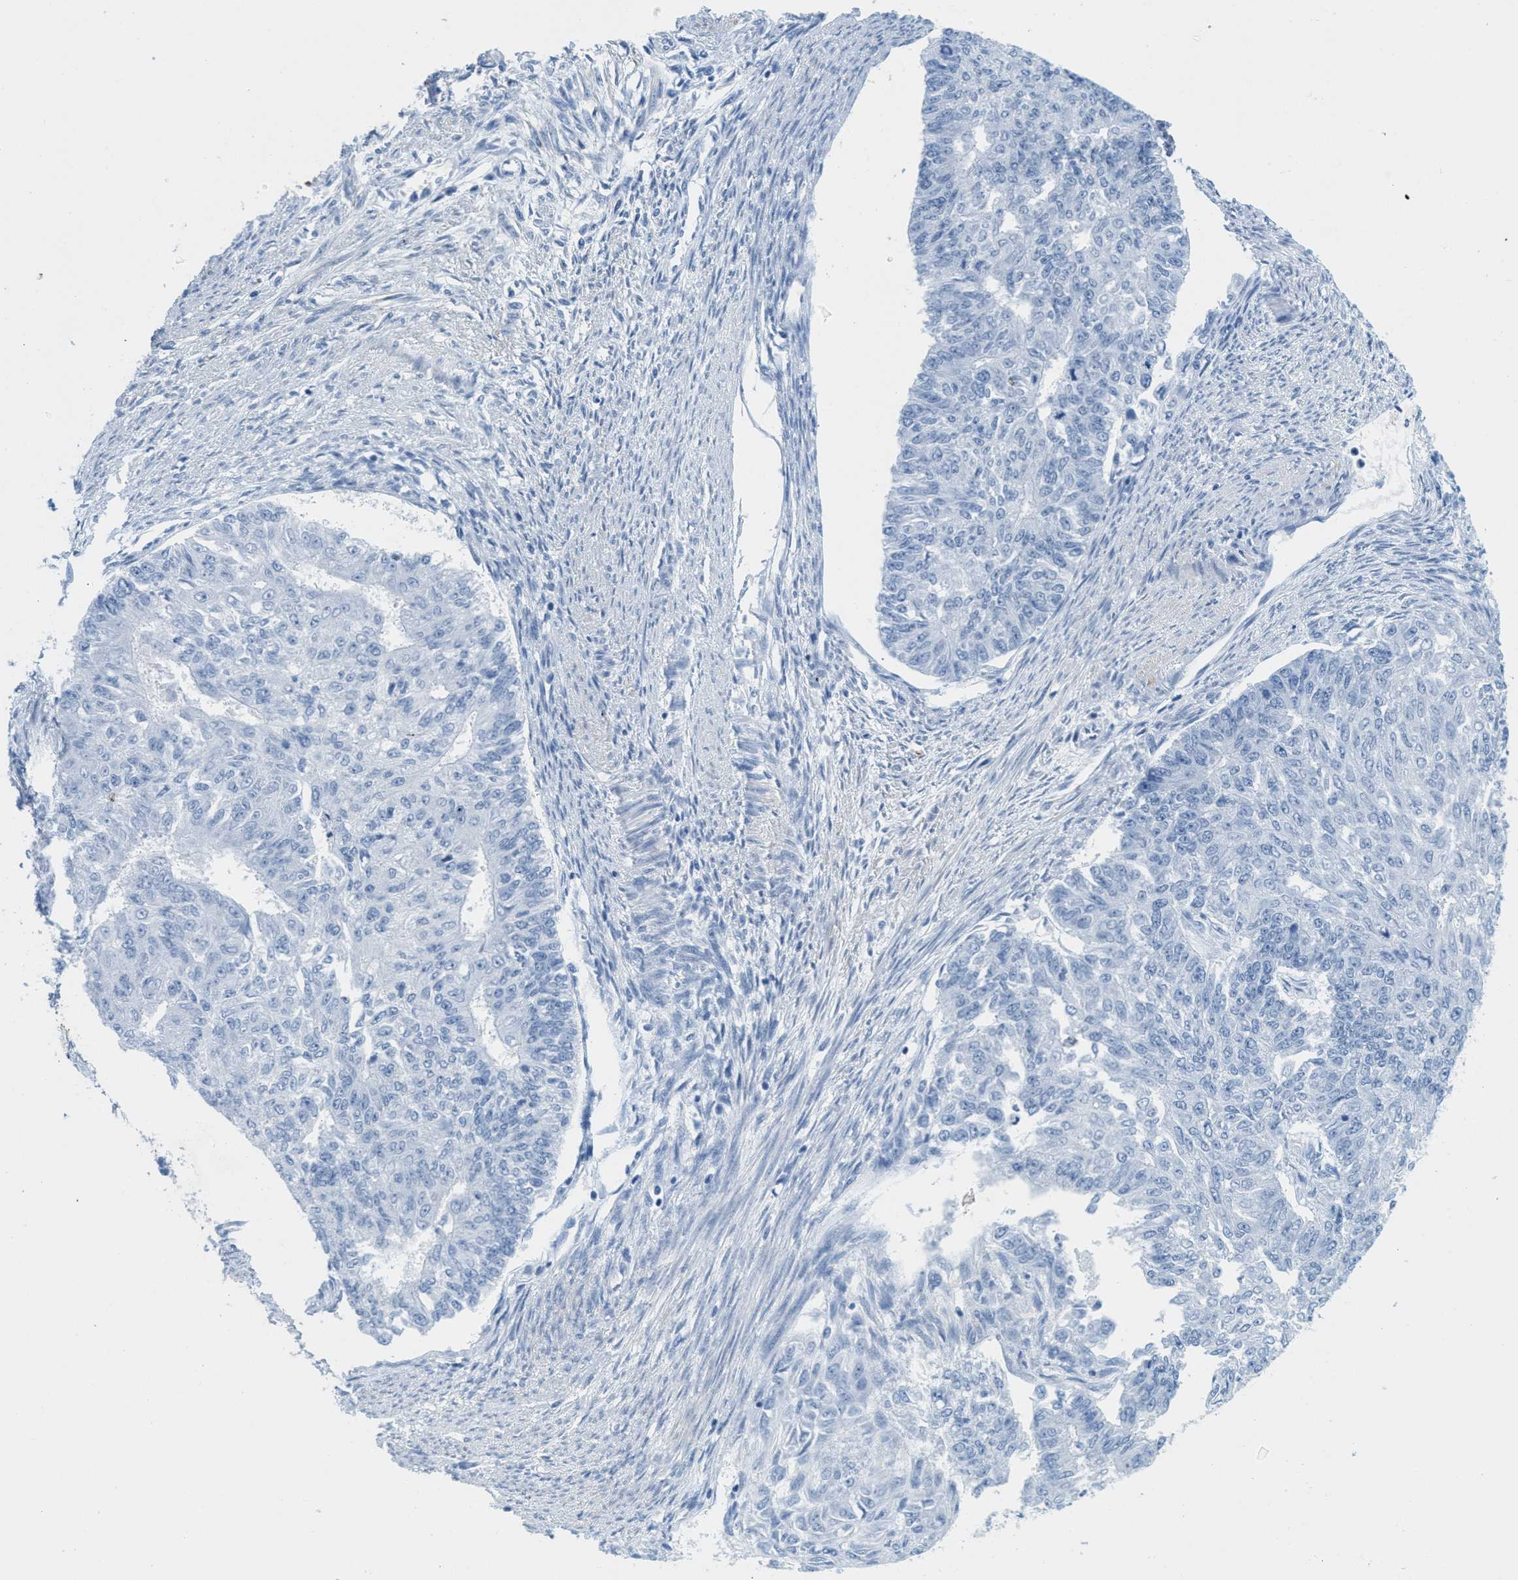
{"staining": {"intensity": "negative", "quantity": "none", "location": "none"}, "tissue": "endometrial cancer", "cell_type": "Tumor cells", "image_type": "cancer", "snomed": [{"axis": "morphology", "description": "Adenocarcinoma, NOS"}, {"axis": "topography", "description": "Endometrium"}], "caption": "High power microscopy micrograph of an immunohistochemistry (IHC) image of adenocarcinoma (endometrial), revealing no significant positivity in tumor cells.", "gene": "GPM6A", "patient": {"sex": "female", "age": 32}}